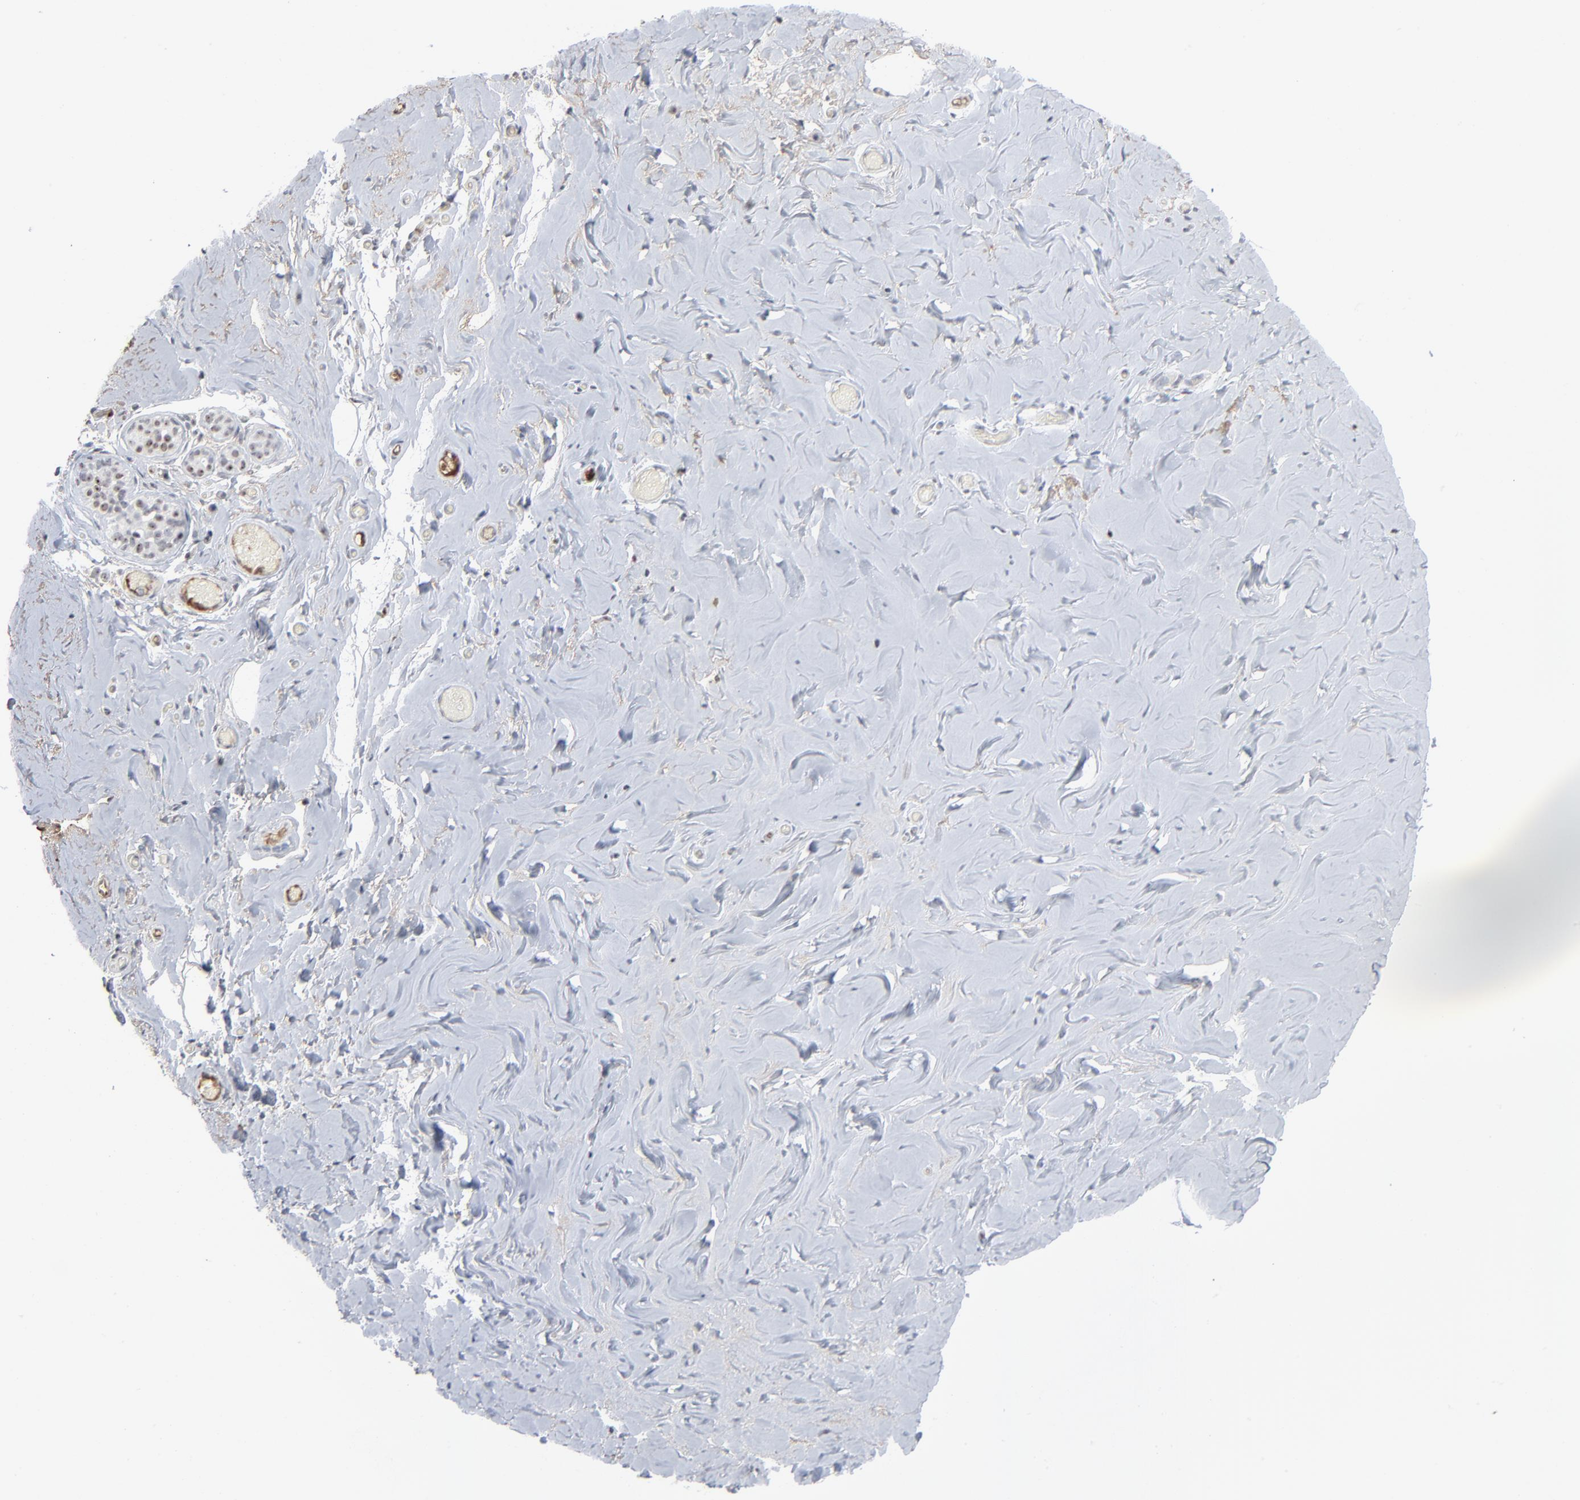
{"staining": {"intensity": "negative", "quantity": "none", "location": "none"}, "tissue": "breast", "cell_type": "Adipocytes", "image_type": "normal", "snomed": [{"axis": "morphology", "description": "Normal tissue, NOS"}, {"axis": "topography", "description": "Breast"}], "caption": "The image exhibits no significant positivity in adipocytes of breast. (DAB (3,3'-diaminobenzidine) IHC, high magnification).", "gene": "MPHOSPH6", "patient": {"sex": "female", "age": 75}}